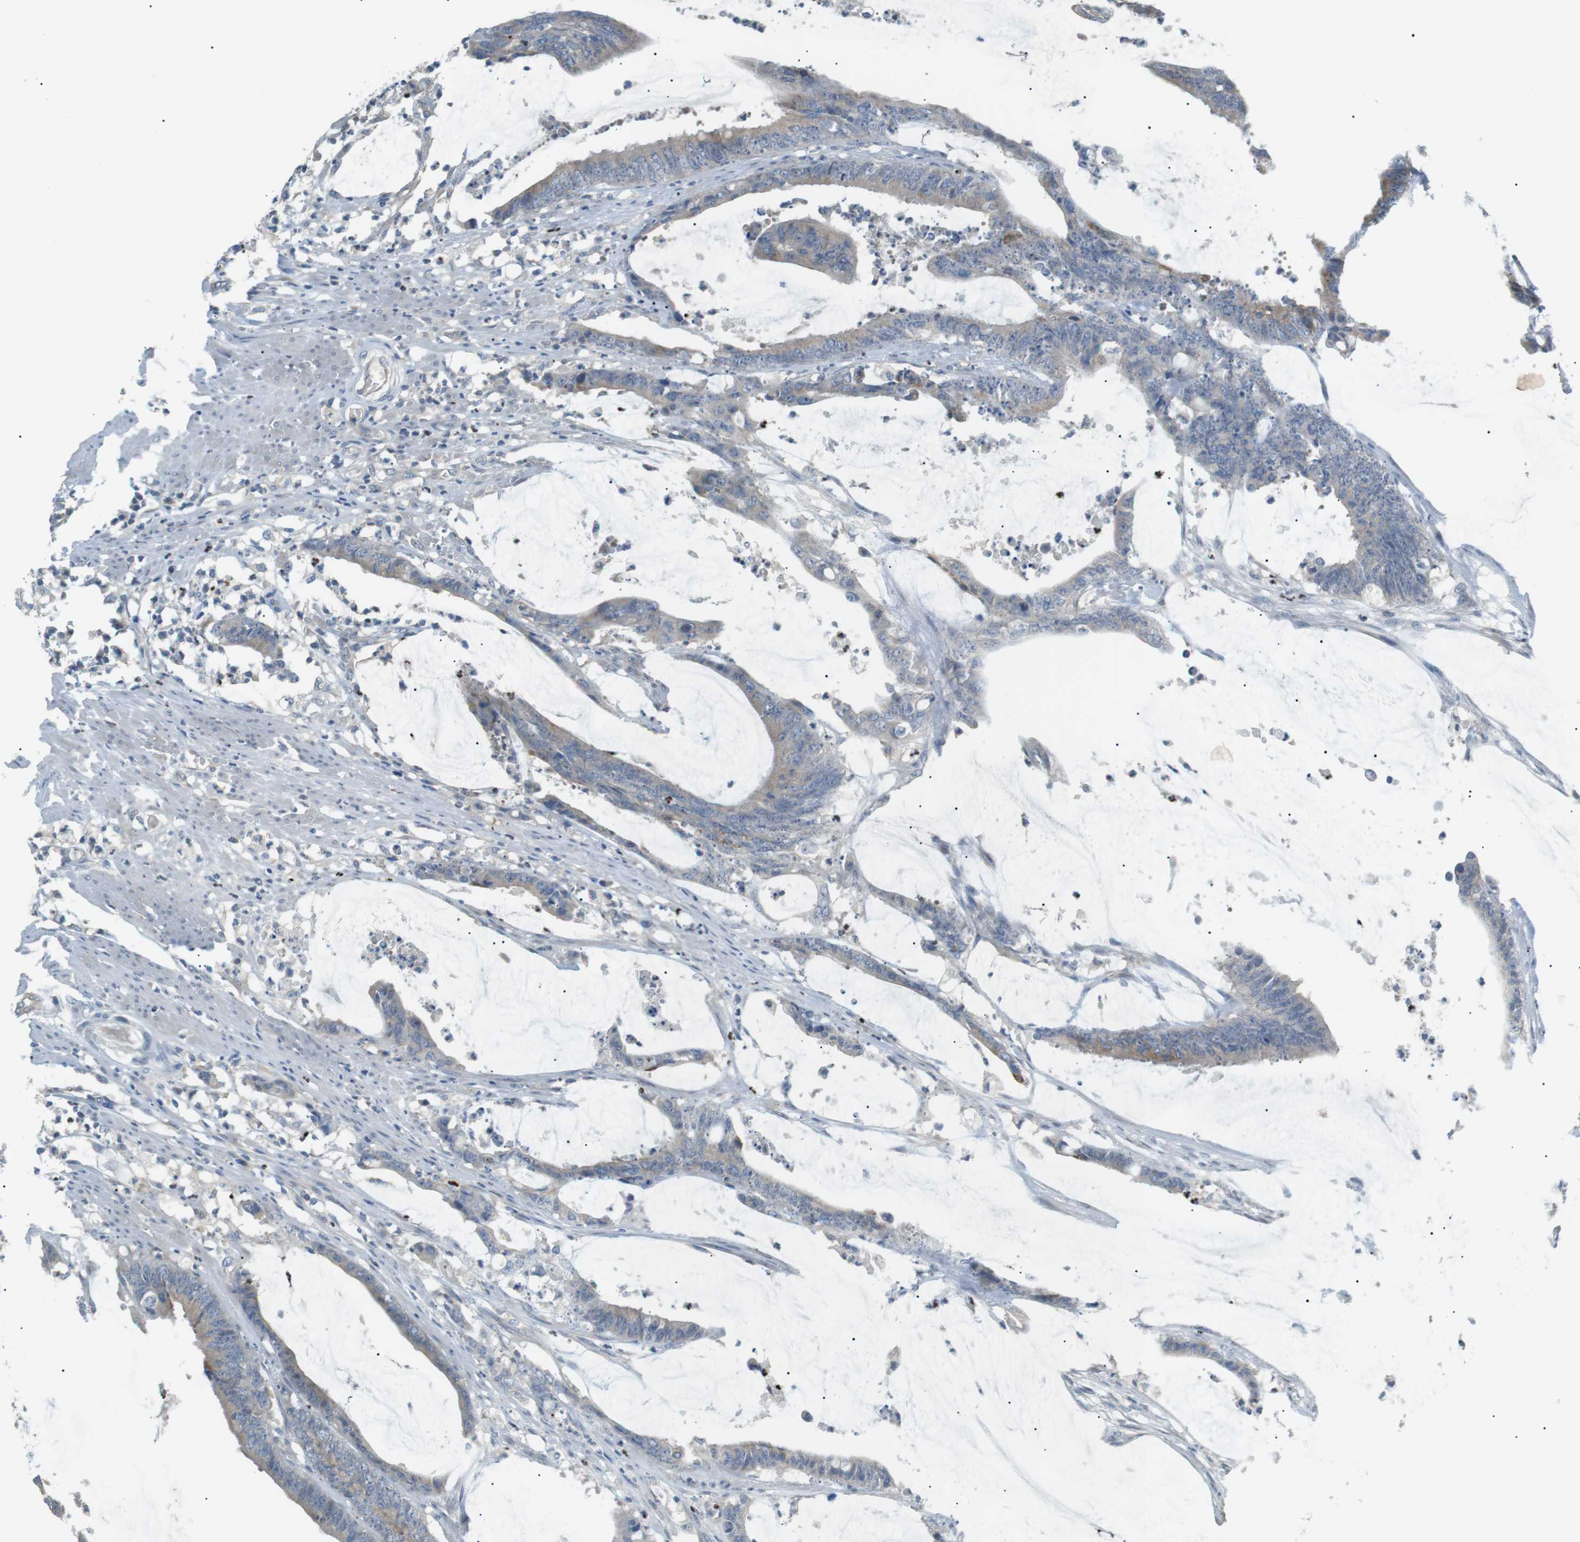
{"staining": {"intensity": "moderate", "quantity": "<25%", "location": "cytoplasmic/membranous"}, "tissue": "colorectal cancer", "cell_type": "Tumor cells", "image_type": "cancer", "snomed": [{"axis": "morphology", "description": "Adenocarcinoma, NOS"}, {"axis": "topography", "description": "Rectum"}], "caption": "DAB (3,3'-diaminobenzidine) immunohistochemical staining of human colorectal cancer reveals moderate cytoplasmic/membranous protein expression in about <25% of tumor cells.", "gene": "CDH26", "patient": {"sex": "female", "age": 66}}